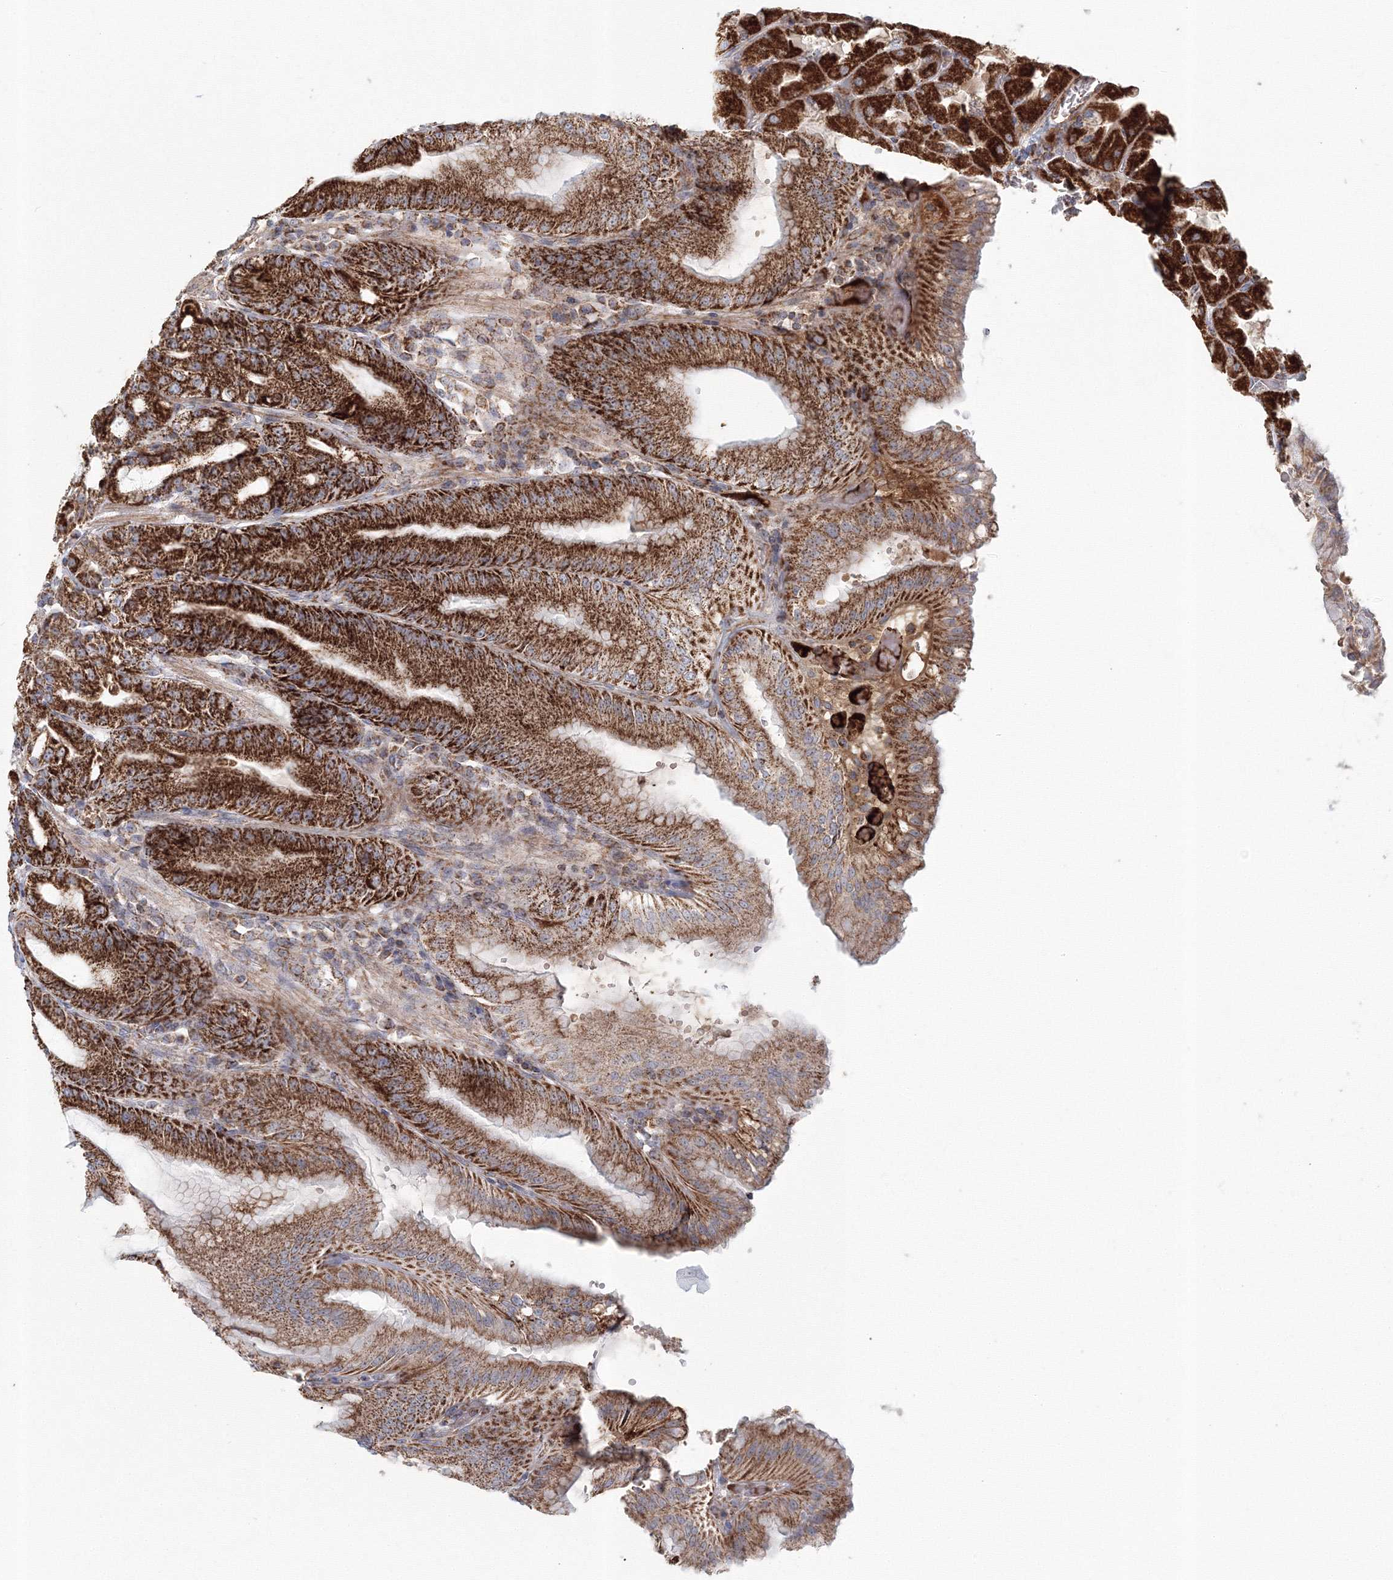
{"staining": {"intensity": "strong", "quantity": ">75%", "location": "cytoplasmic/membranous"}, "tissue": "stomach", "cell_type": "Glandular cells", "image_type": "normal", "snomed": [{"axis": "morphology", "description": "Normal tissue, NOS"}, {"axis": "topography", "description": "Stomach, upper"}, {"axis": "topography", "description": "Stomach, lower"}], "caption": "Protein staining shows strong cytoplasmic/membranous staining in approximately >75% of glandular cells in unremarkable stomach.", "gene": "GRPEL1", "patient": {"sex": "male", "age": 71}}